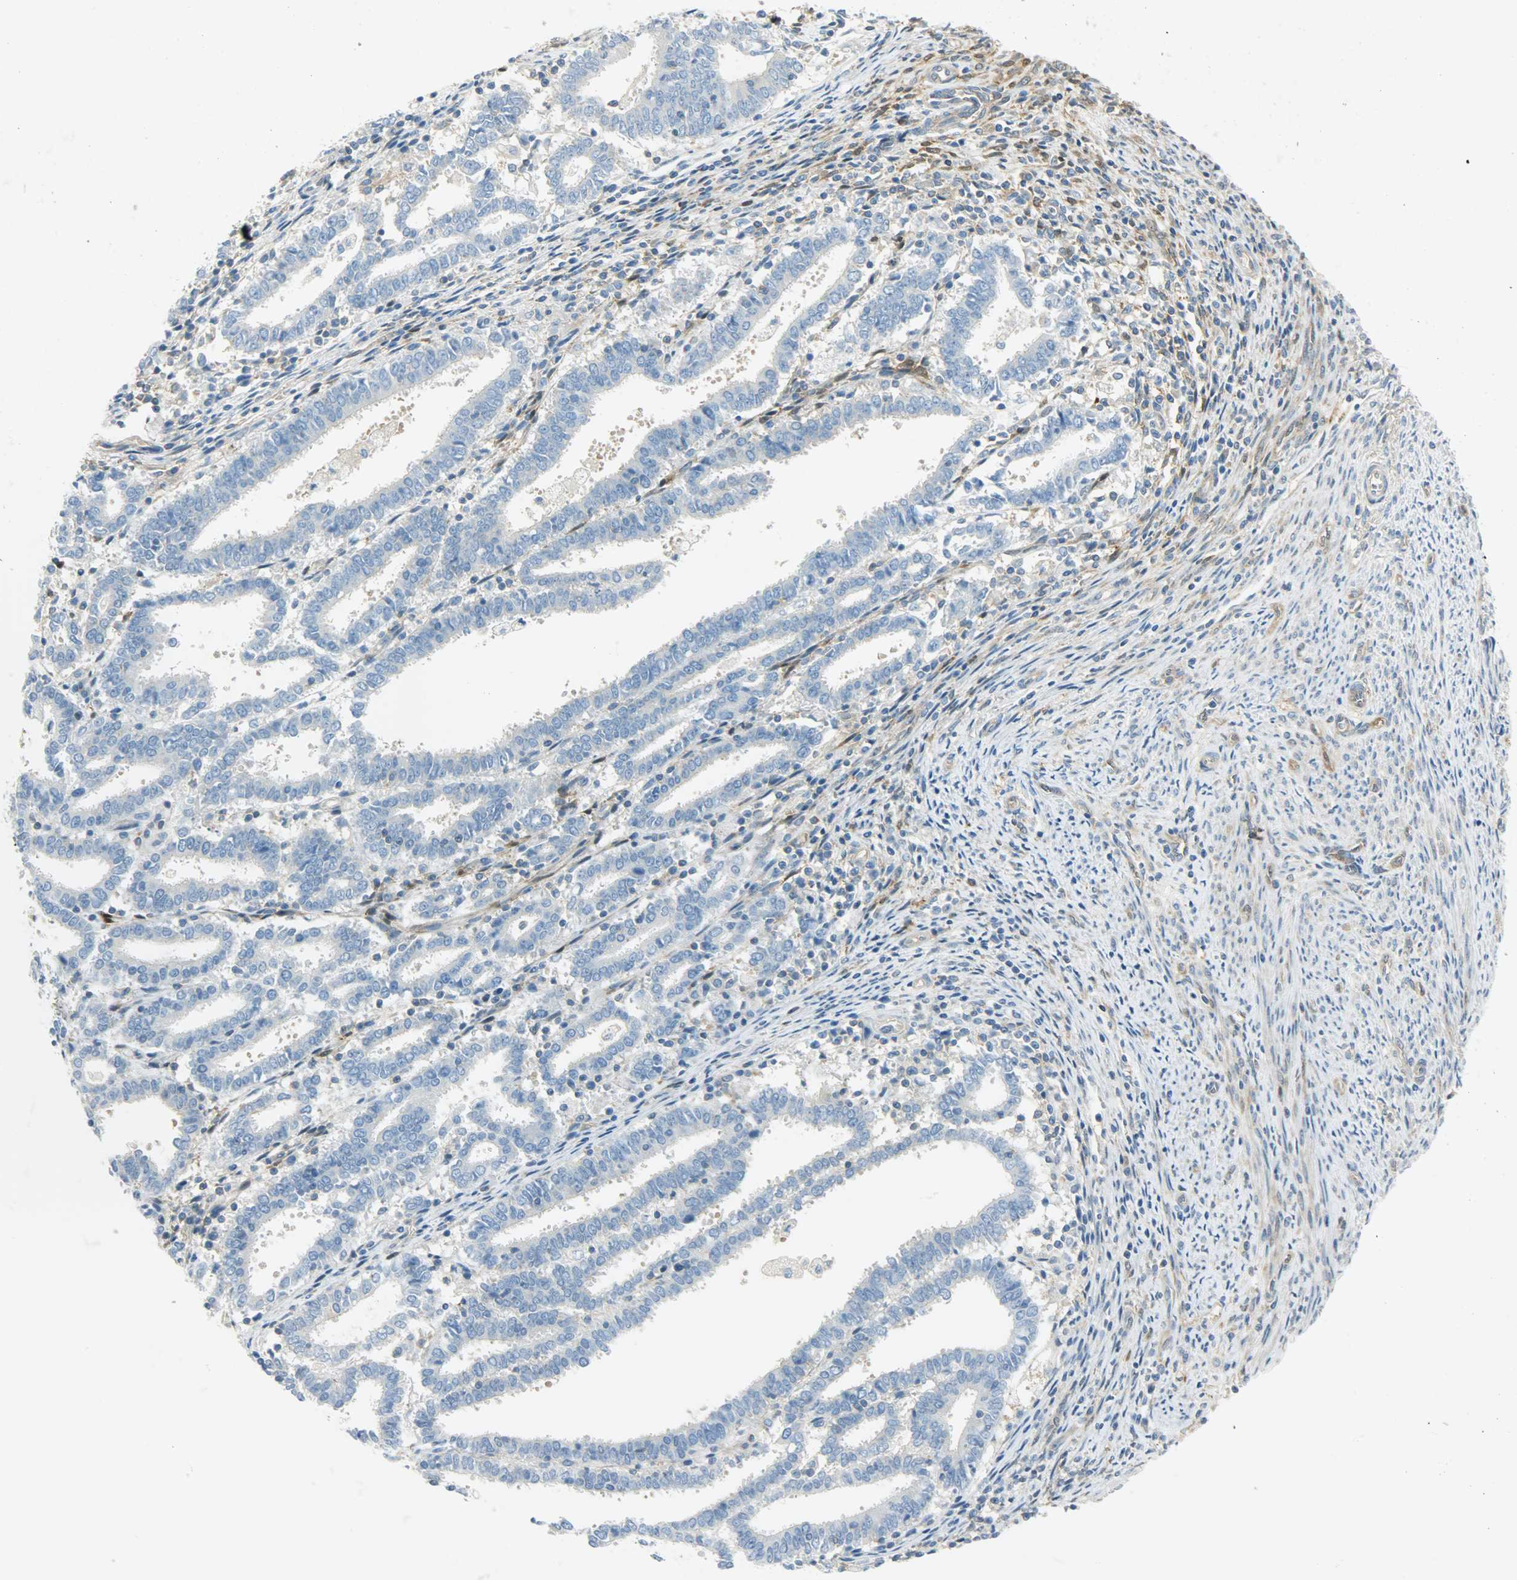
{"staining": {"intensity": "weak", "quantity": "<25%", "location": "cytoplasmic/membranous"}, "tissue": "endometrial cancer", "cell_type": "Tumor cells", "image_type": "cancer", "snomed": [{"axis": "morphology", "description": "Adenocarcinoma, NOS"}, {"axis": "topography", "description": "Uterus"}], "caption": "This image is of endometrial cancer stained with immunohistochemistry (IHC) to label a protein in brown with the nuclei are counter-stained blue. There is no positivity in tumor cells.", "gene": "TSC22D2", "patient": {"sex": "female", "age": 83}}